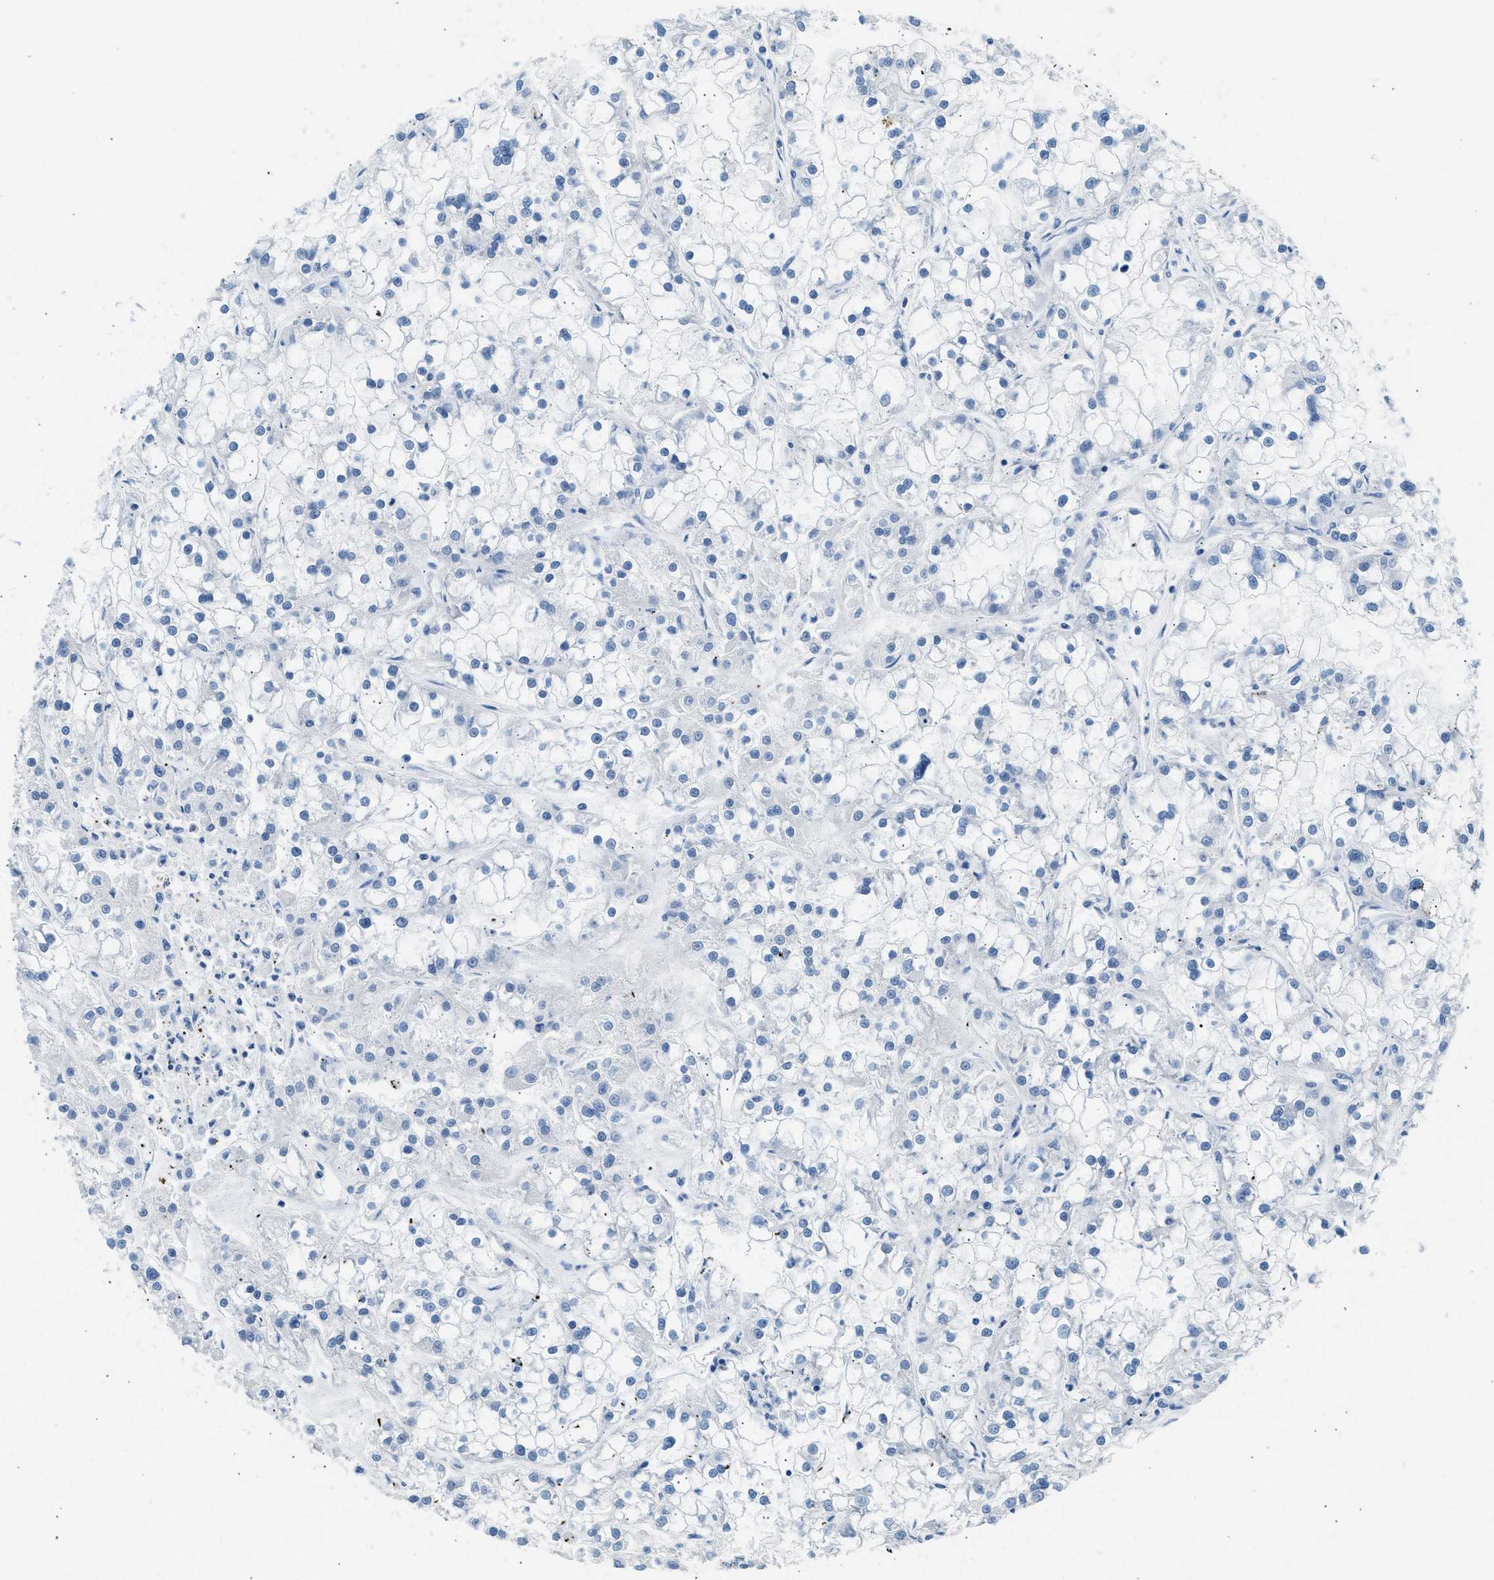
{"staining": {"intensity": "negative", "quantity": "none", "location": "none"}, "tissue": "renal cancer", "cell_type": "Tumor cells", "image_type": "cancer", "snomed": [{"axis": "morphology", "description": "Adenocarcinoma, NOS"}, {"axis": "topography", "description": "Kidney"}], "caption": "The immunohistochemistry photomicrograph has no significant expression in tumor cells of renal cancer (adenocarcinoma) tissue.", "gene": "CLDN18", "patient": {"sex": "female", "age": 52}}